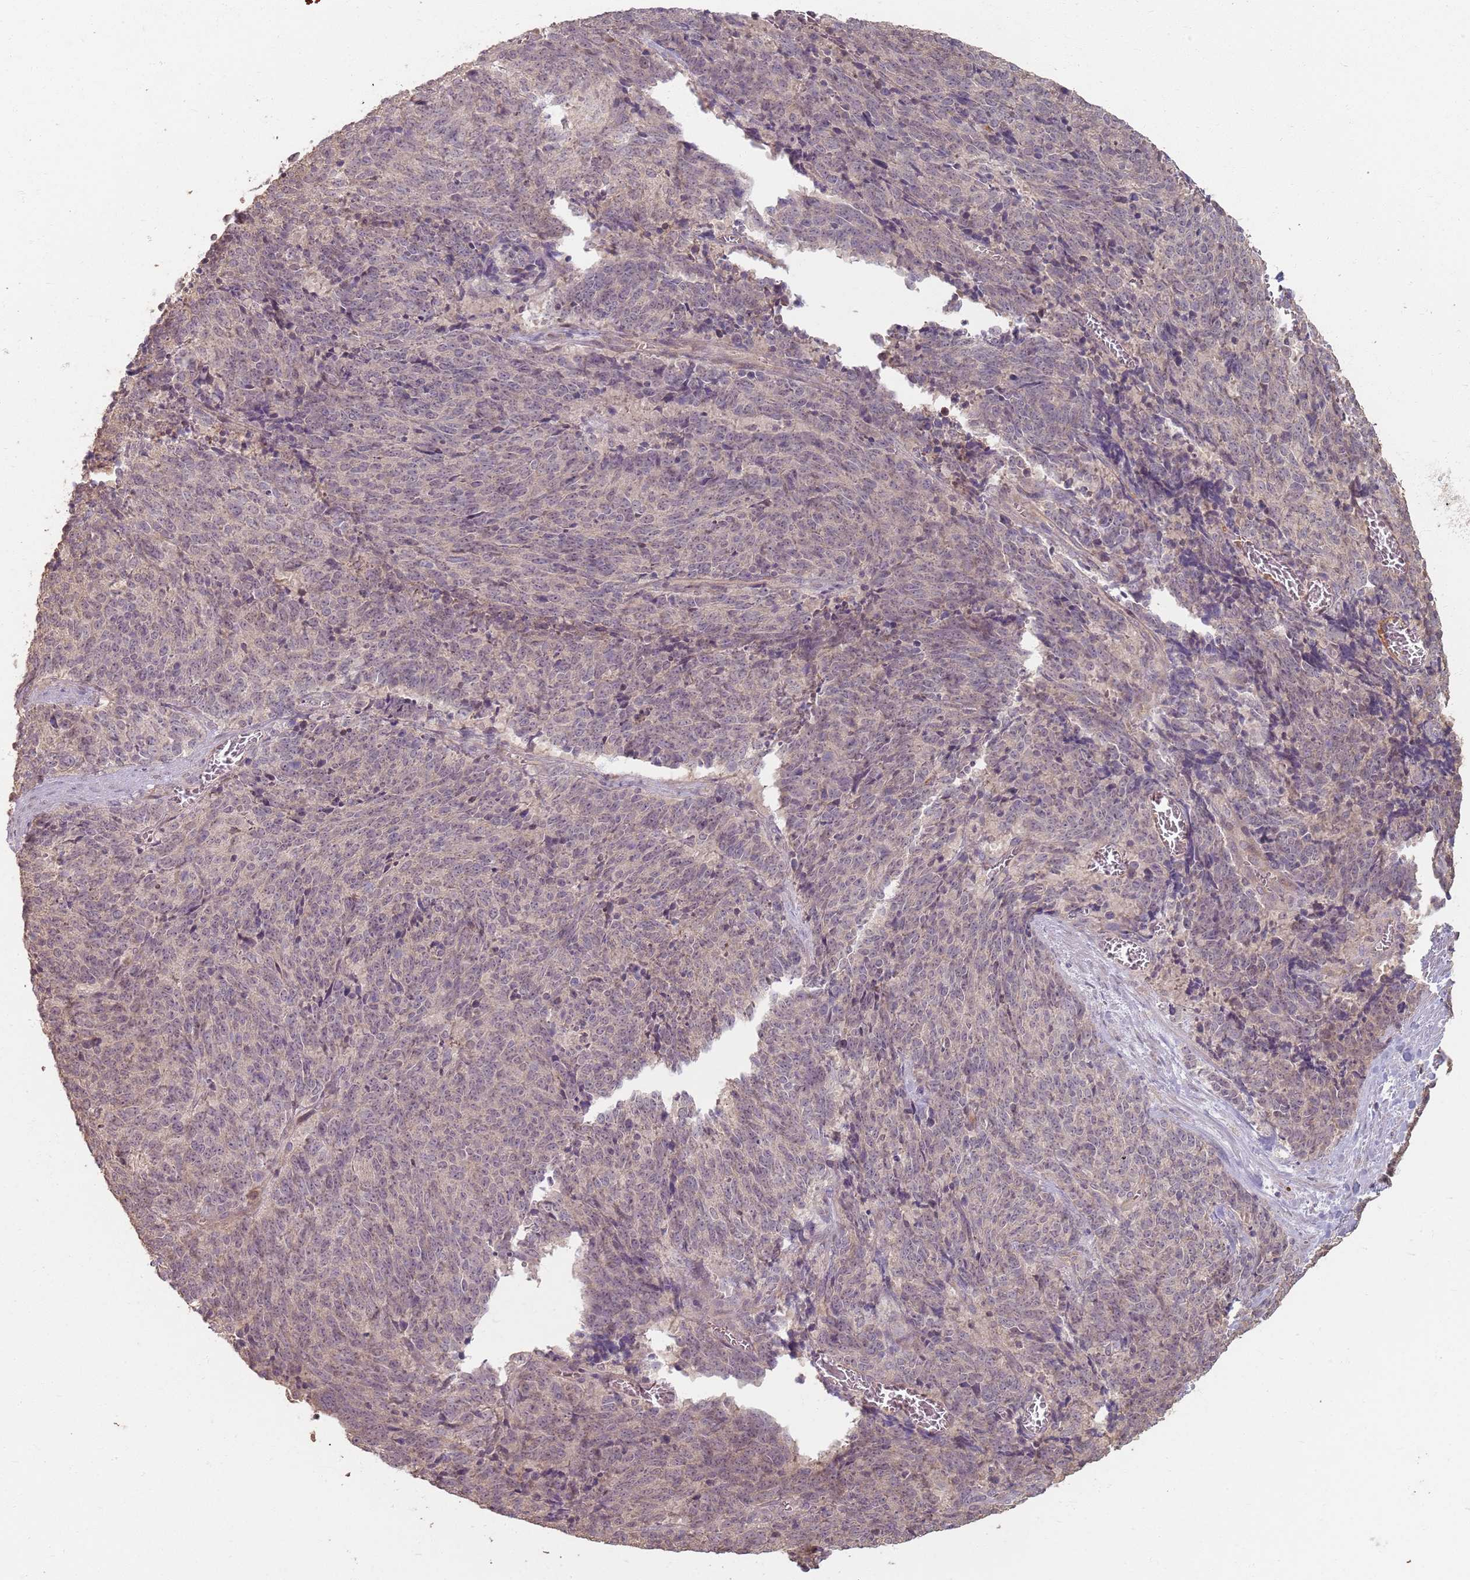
{"staining": {"intensity": "weak", "quantity": "<25%", "location": "cytoplasmic/membranous"}, "tissue": "cervical cancer", "cell_type": "Tumor cells", "image_type": "cancer", "snomed": [{"axis": "morphology", "description": "Squamous cell carcinoma, NOS"}, {"axis": "topography", "description": "Cervix"}], "caption": "This is a histopathology image of IHC staining of cervical cancer (squamous cell carcinoma), which shows no expression in tumor cells.", "gene": "CCDC168", "patient": {"sex": "female", "age": 29}}